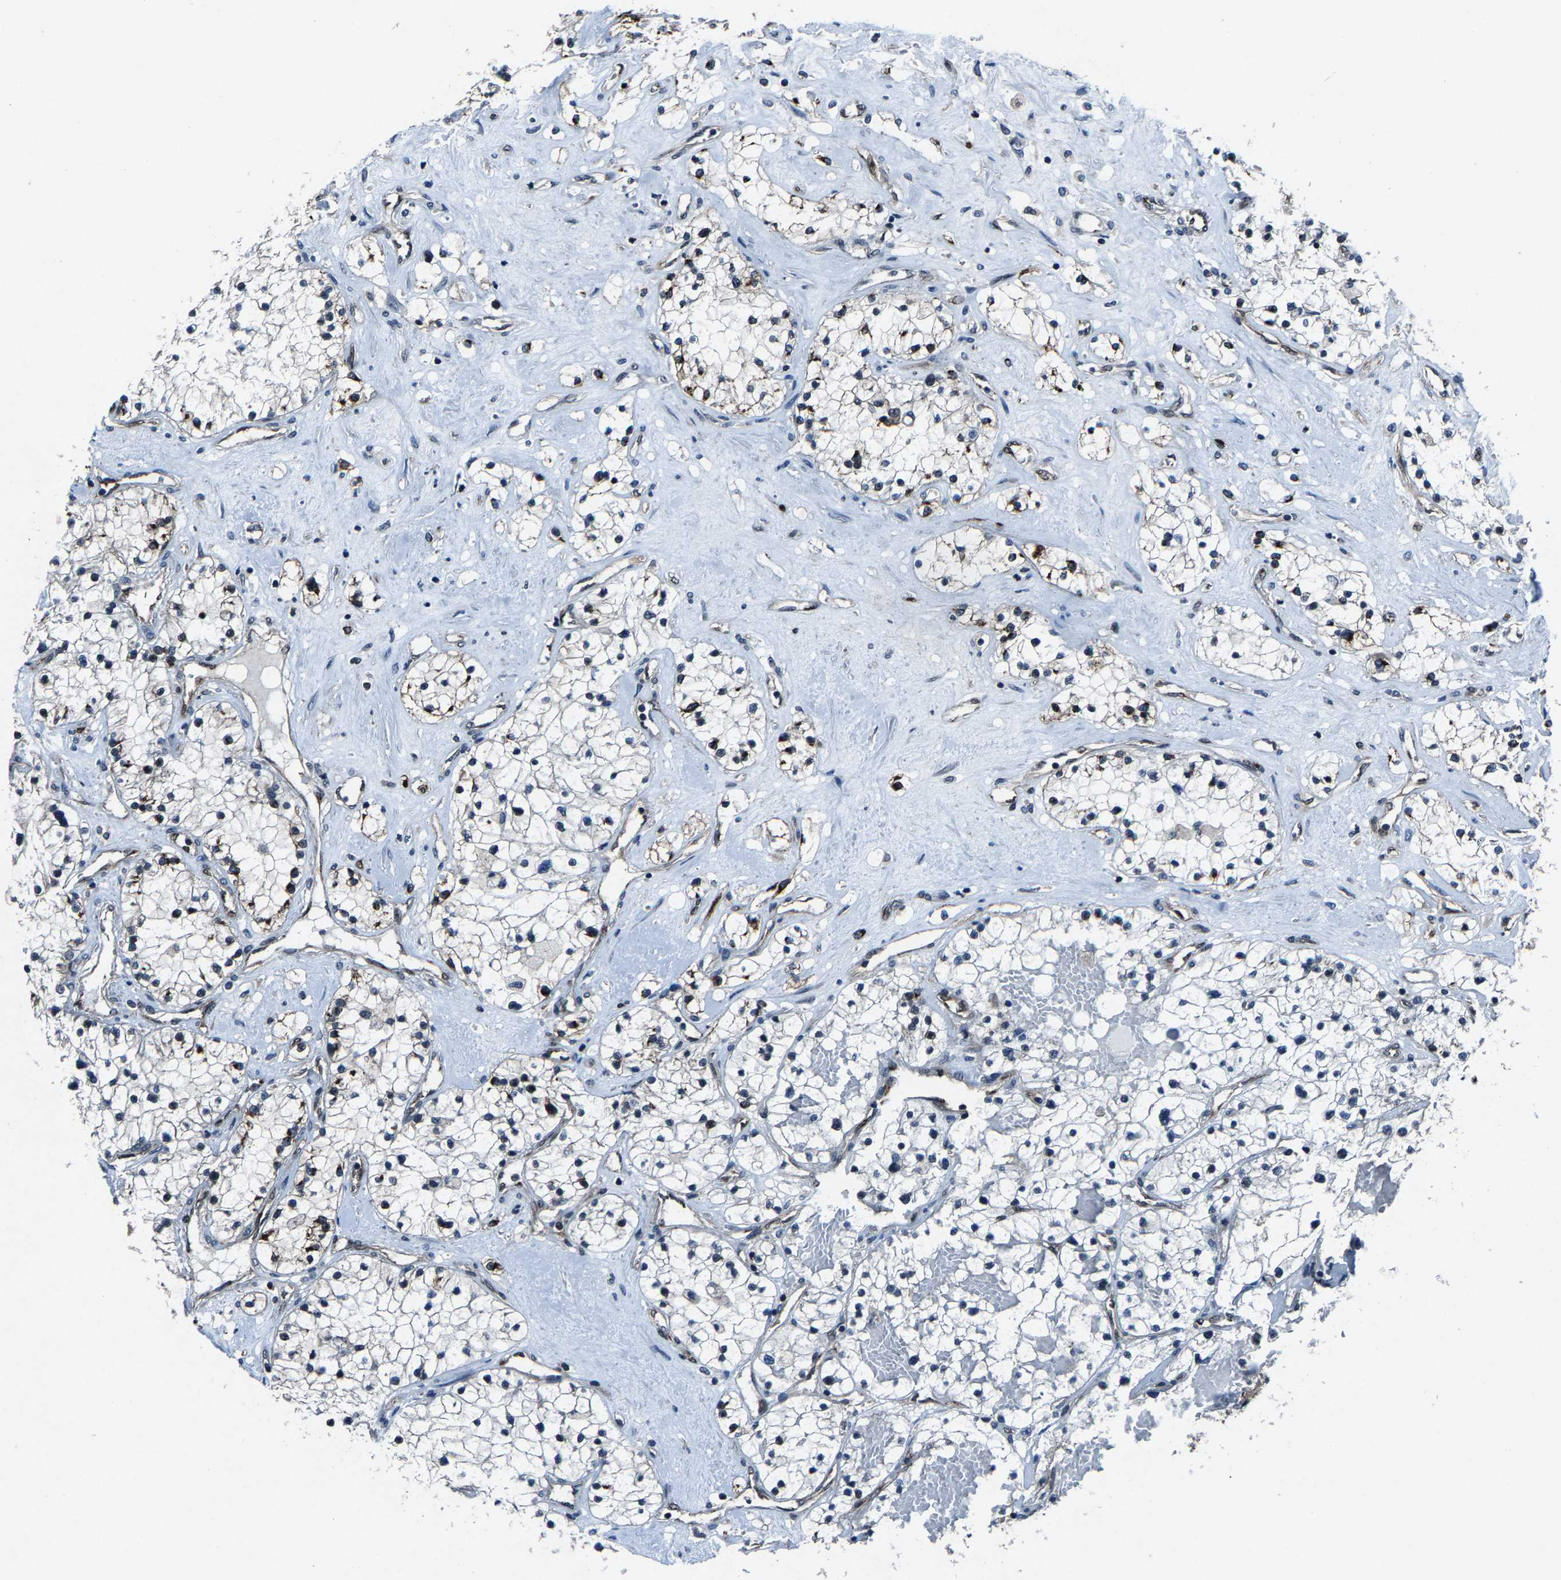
{"staining": {"intensity": "moderate", "quantity": "<25%", "location": "cytoplasmic/membranous"}, "tissue": "renal cancer", "cell_type": "Tumor cells", "image_type": "cancer", "snomed": [{"axis": "morphology", "description": "Adenocarcinoma, NOS"}, {"axis": "topography", "description": "Kidney"}], "caption": "High-power microscopy captured an IHC image of renal adenocarcinoma, revealing moderate cytoplasmic/membranous staining in about <25% of tumor cells. The staining was performed using DAB, with brown indicating positive protein expression. Nuclei are stained blue with hematoxylin.", "gene": "ATXN3", "patient": {"sex": "male", "age": 68}}